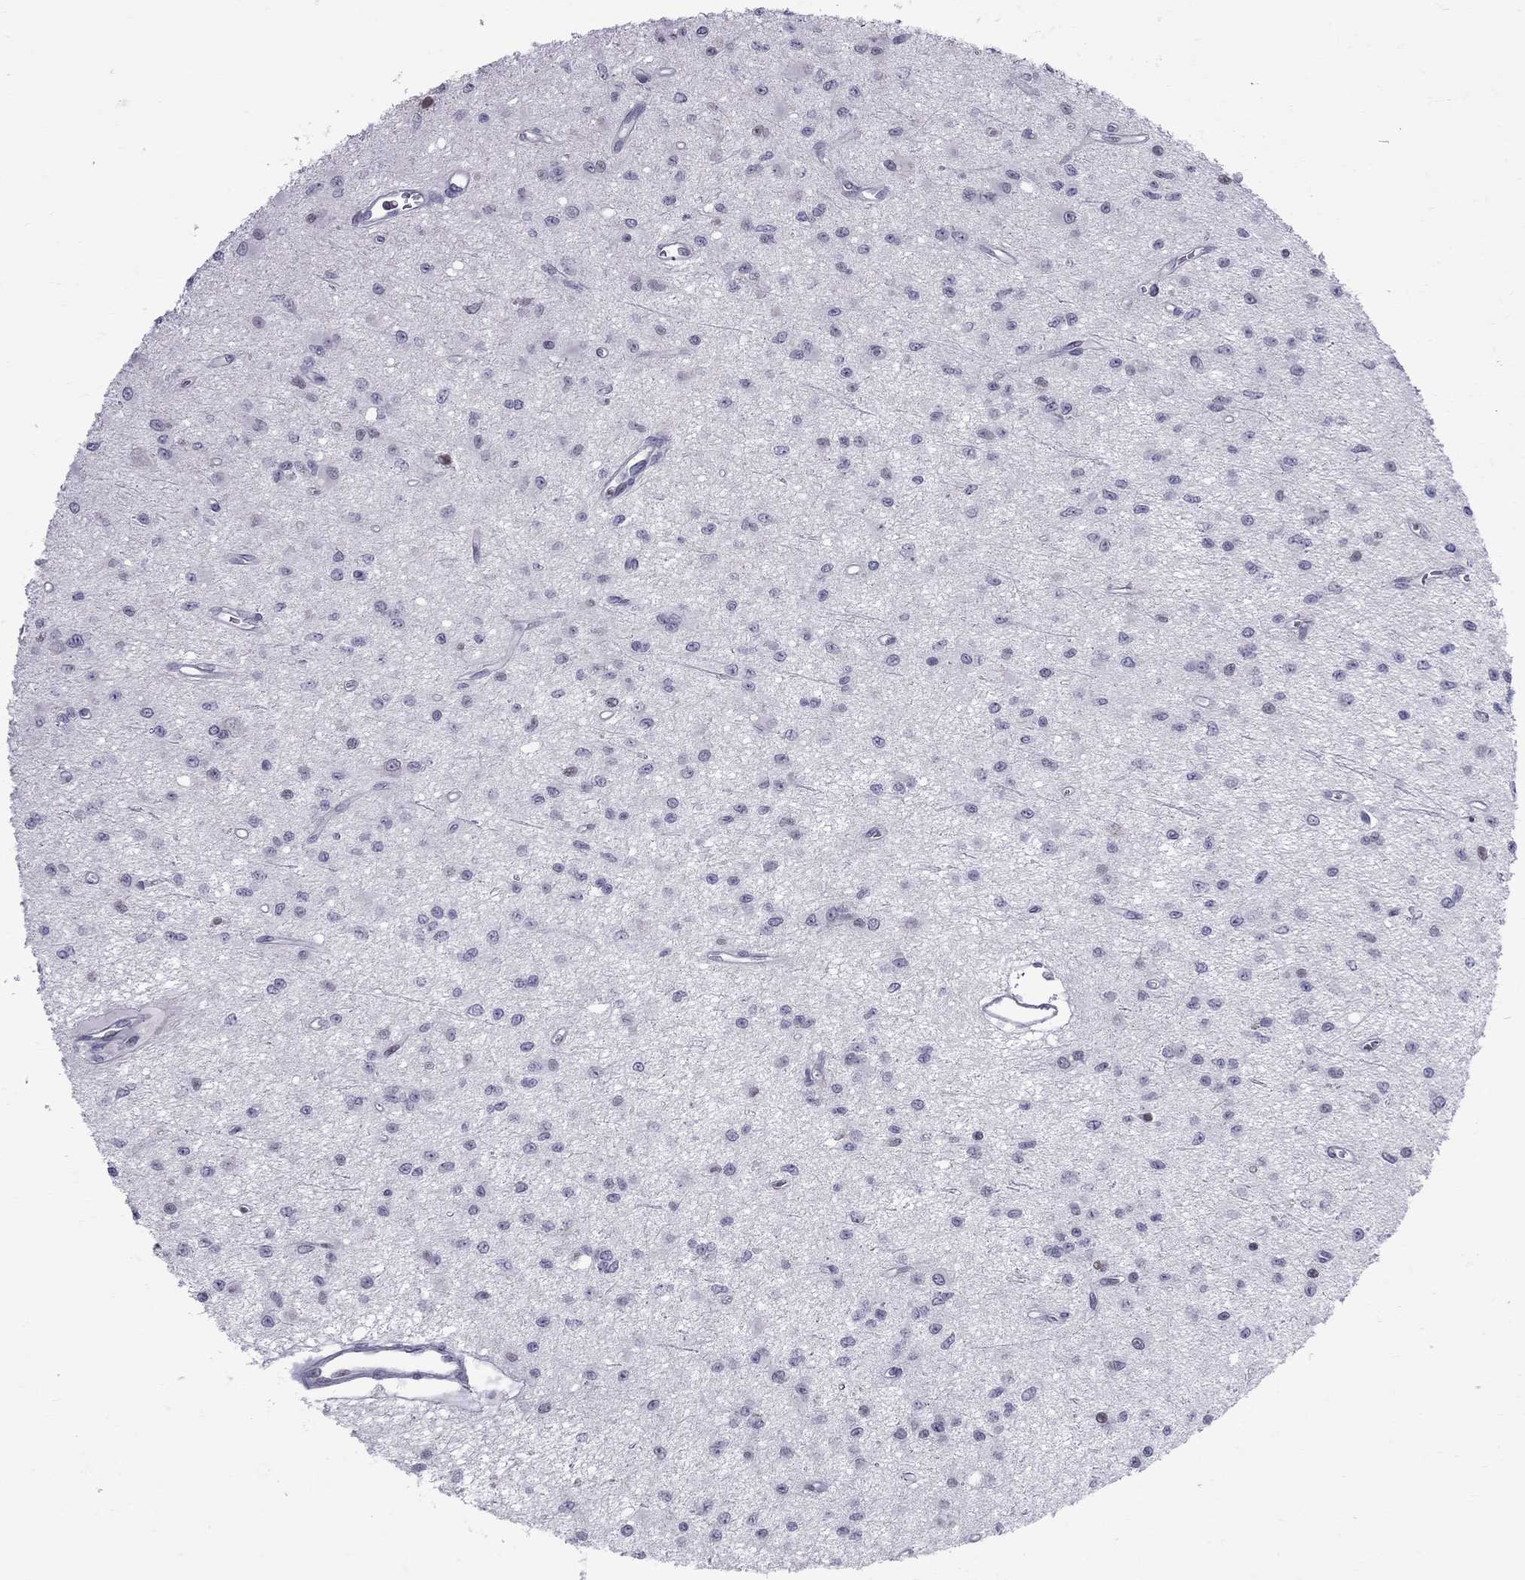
{"staining": {"intensity": "negative", "quantity": "none", "location": "none"}, "tissue": "glioma", "cell_type": "Tumor cells", "image_type": "cancer", "snomed": [{"axis": "morphology", "description": "Glioma, malignant, Low grade"}, {"axis": "topography", "description": "Brain"}], "caption": "Tumor cells are negative for brown protein staining in glioma.", "gene": "MUC15", "patient": {"sex": "female", "age": 45}}